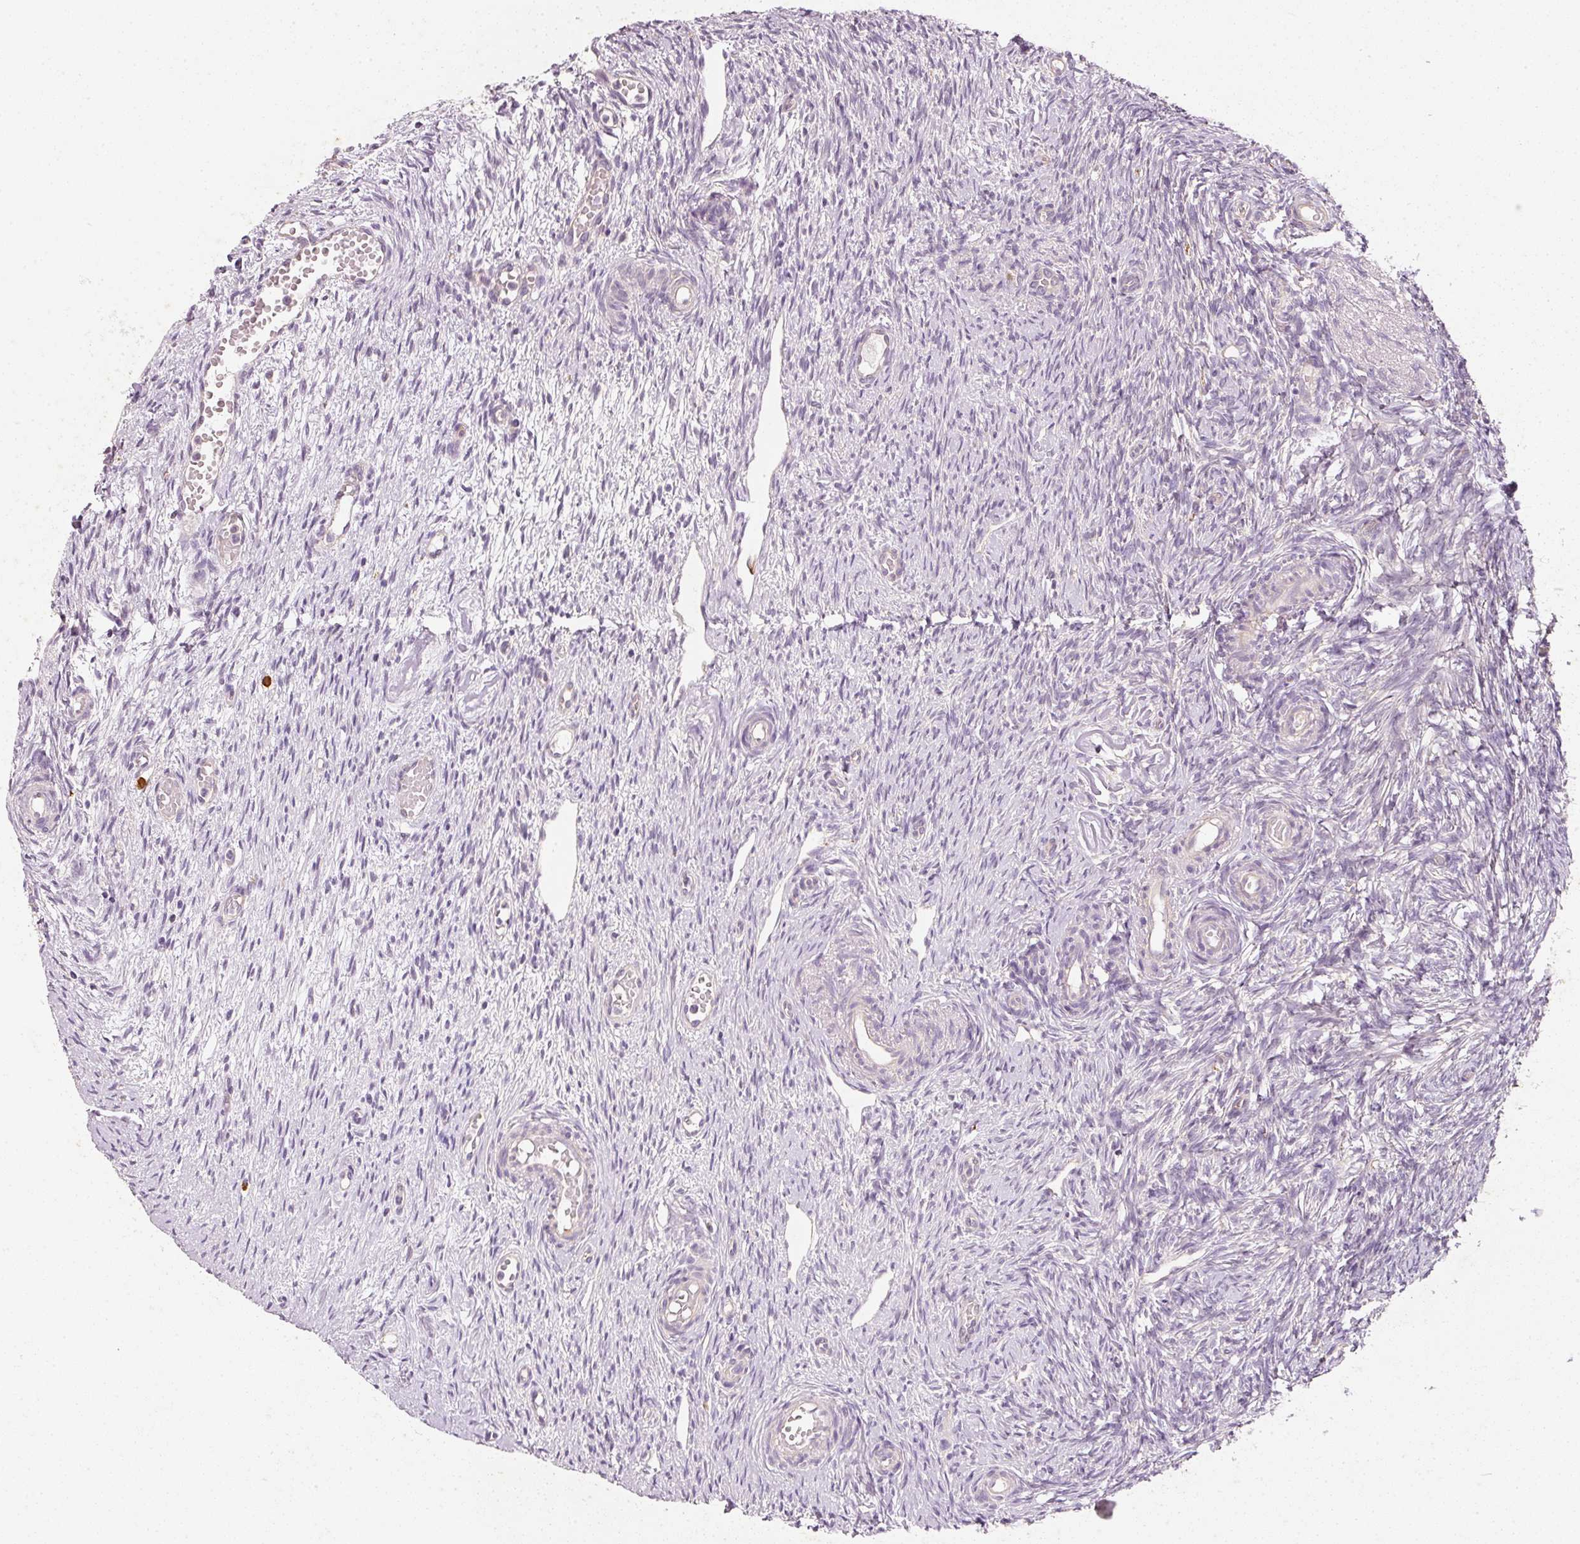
{"staining": {"intensity": "negative", "quantity": "none", "location": "none"}, "tissue": "ovary", "cell_type": "Follicle cells", "image_type": "normal", "snomed": [{"axis": "morphology", "description": "Normal tissue, NOS"}, {"axis": "topography", "description": "Ovary"}], "caption": "A high-resolution image shows immunohistochemistry (IHC) staining of normal ovary, which reveals no significant staining in follicle cells.", "gene": "RGL2", "patient": {"sex": "female", "age": 51}}